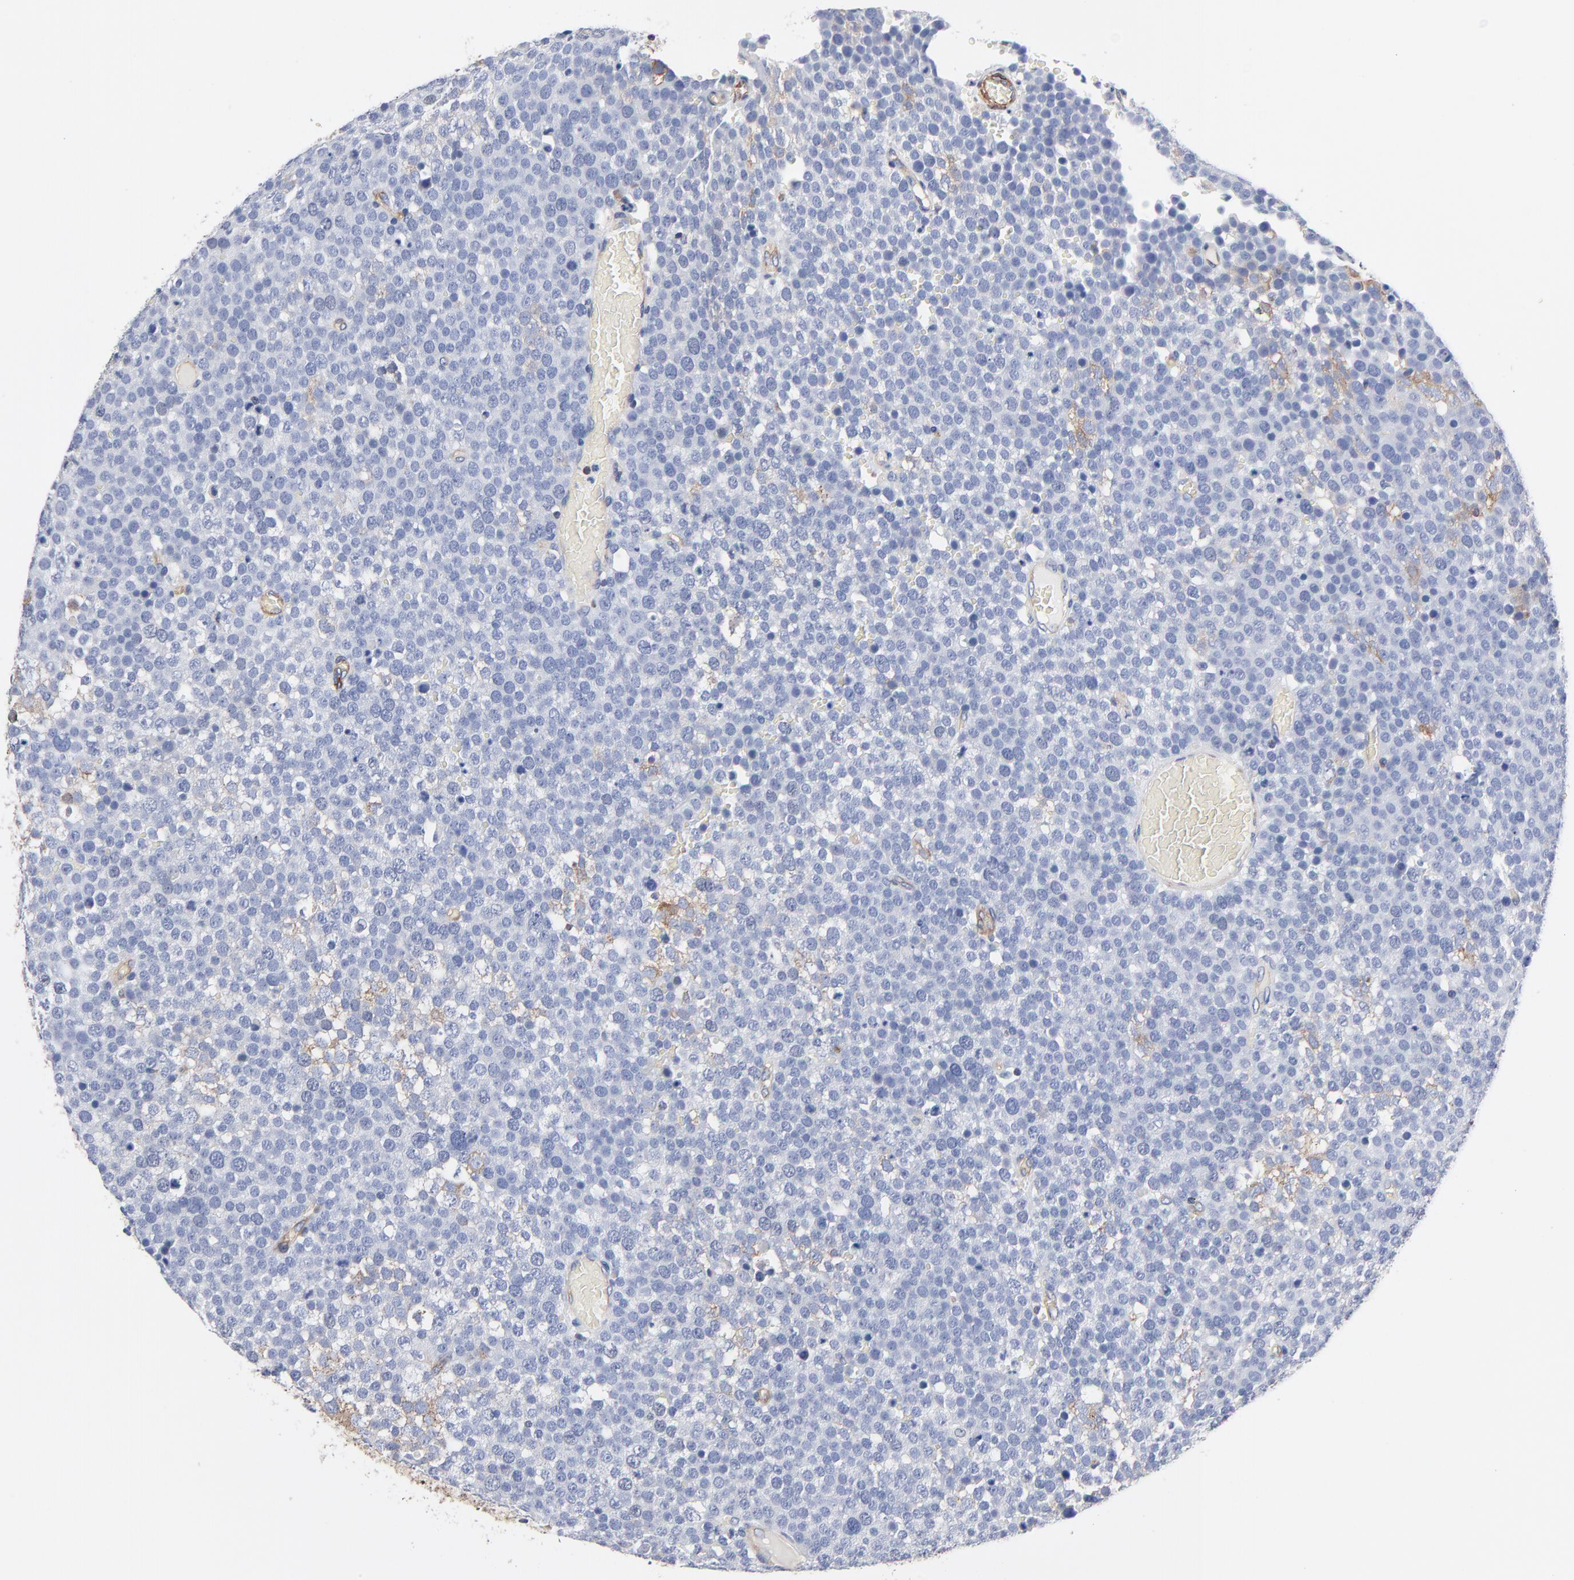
{"staining": {"intensity": "negative", "quantity": "none", "location": "none"}, "tissue": "testis cancer", "cell_type": "Tumor cells", "image_type": "cancer", "snomed": [{"axis": "morphology", "description": "Seminoma, NOS"}, {"axis": "topography", "description": "Testis"}], "caption": "Human testis cancer (seminoma) stained for a protein using immunohistochemistry demonstrates no staining in tumor cells.", "gene": "CD2AP", "patient": {"sex": "male", "age": 71}}